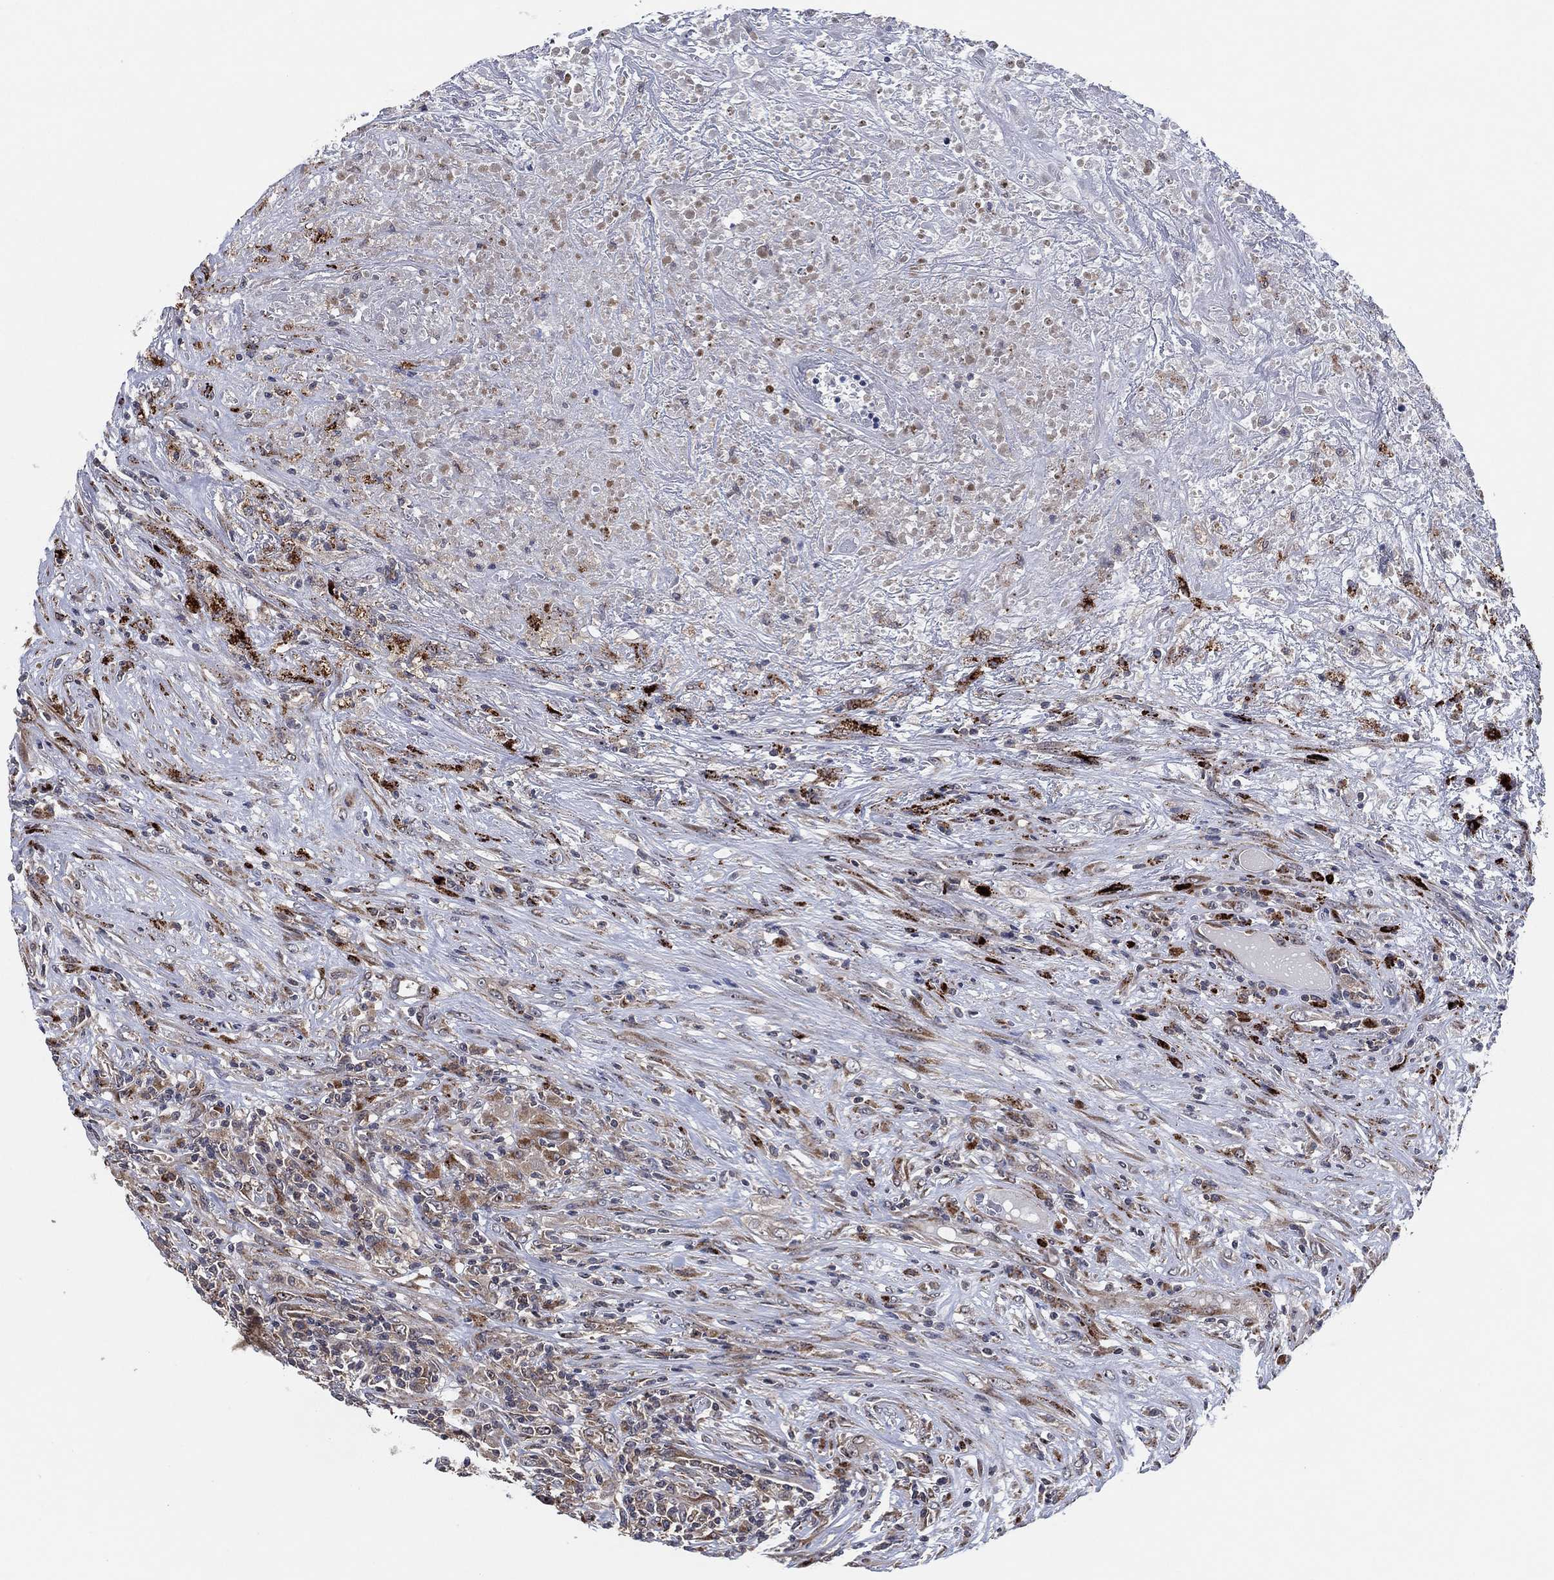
{"staining": {"intensity": "weak", "quantity": "25%-75%", "location": "cytoplasmic/membranous"}, "tissue": "lymphoma", "cell_type": "Tumor cells", "image_type": "cancer", "snomed": [{"axis": "morphology", "description": "Malignant lymphoma, non-Hodgkin's type, High grade"}, {"axis": "topography", "description": "Lung"}], "caption": "Malignant lymphoma, non-Hodgkin's type (high-grade) was stained to show a protein in brown. There is low levels of weak cytoplasmic/membranous staining in approximately 25%-75% of tumor cells.", "gene": "FAM104A", "patient": {"sex": "male", "age": 79}}